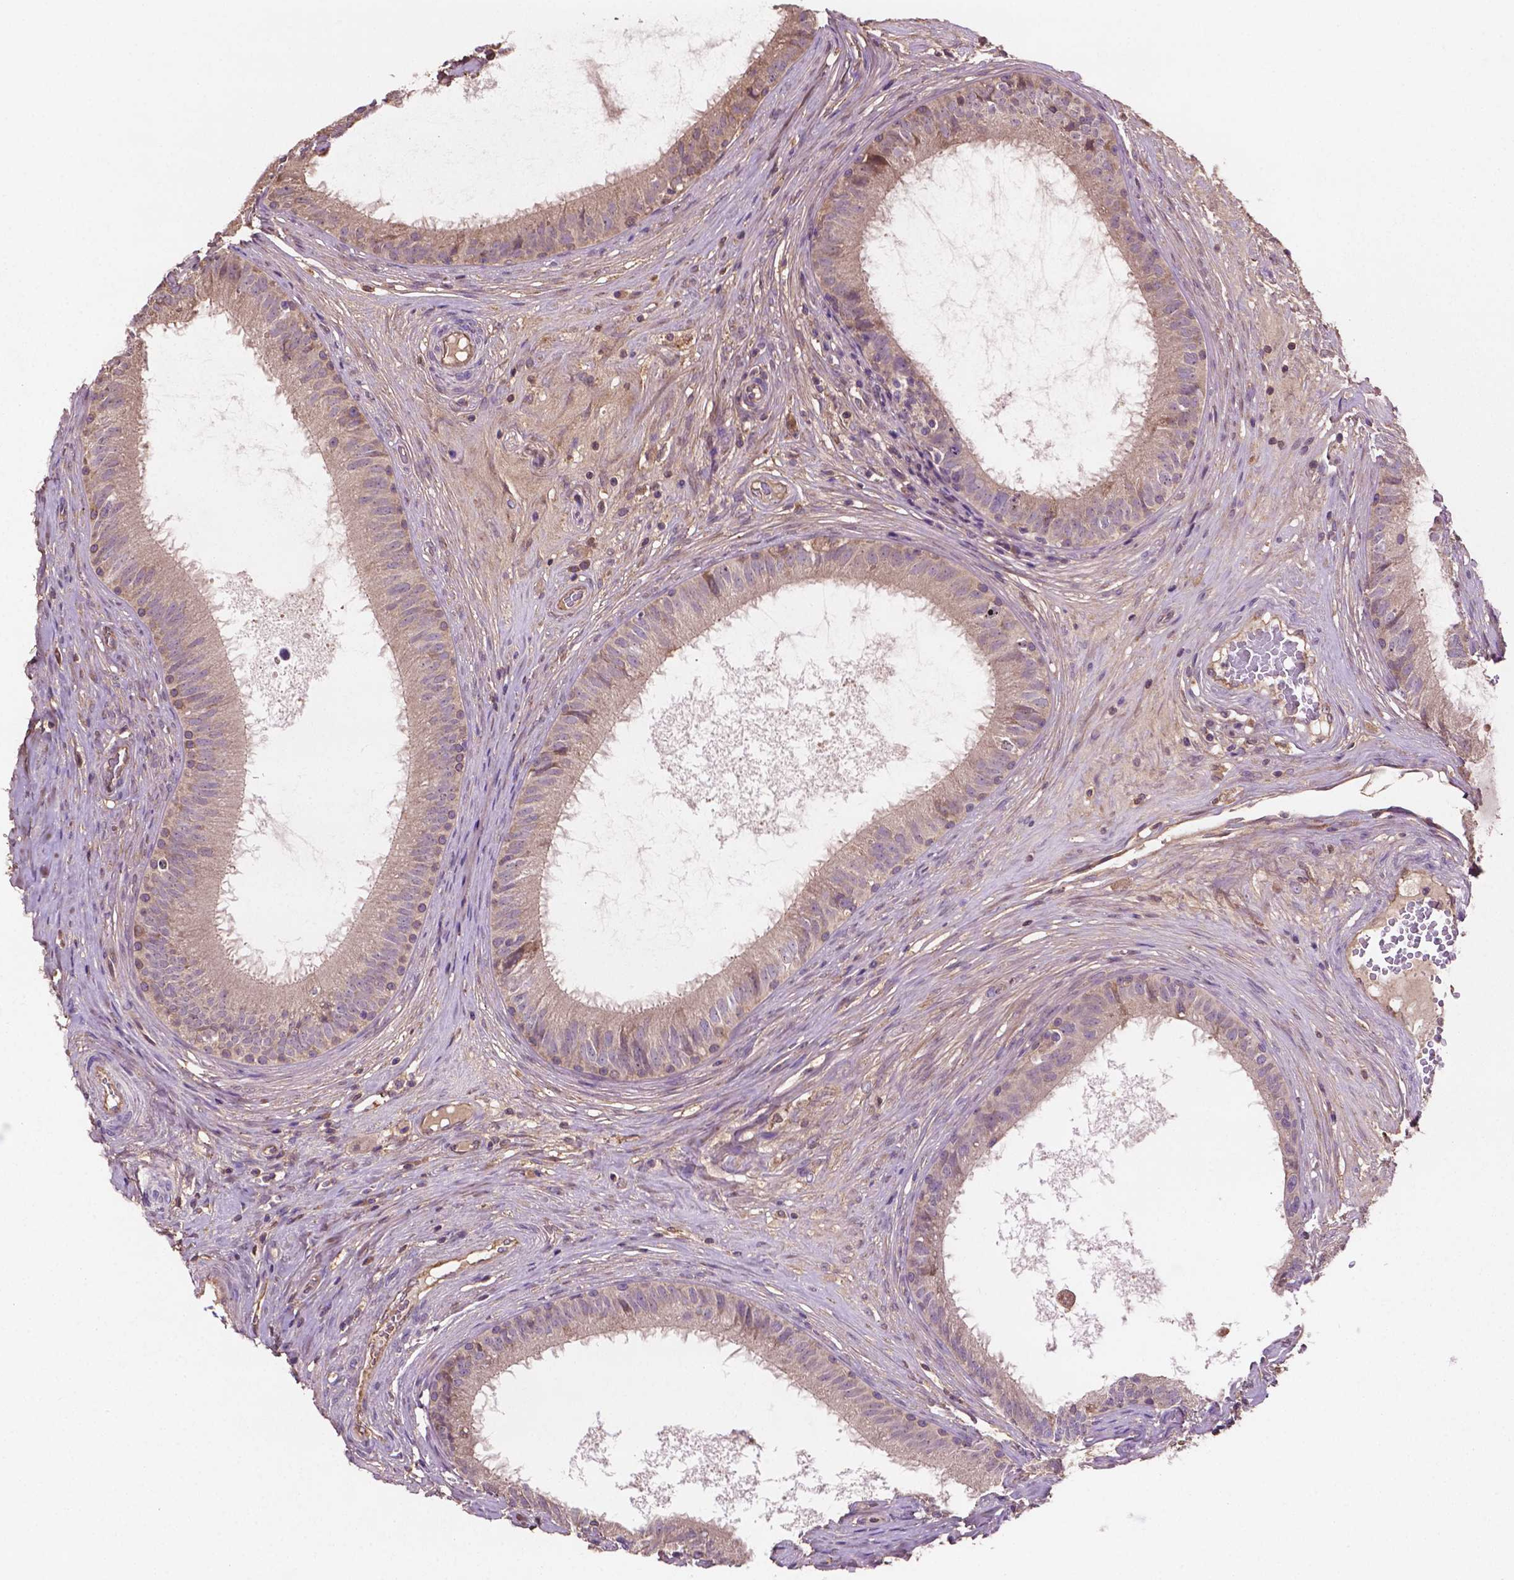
{"staining": {"intensity": "weak", "quantity": "25%-75%", "location": "cytoplasmic/membranous"}, "tissue": "epididymis", "cell_type": "Glandular cells", "image_type": "normal", "snomed": [{"axis": "morphology", "description": "Normal tissue, NOS"}, {"axis": "topography", "description": "Epididymis"}], "caption": "Approximately 25%-75% of glandular cells in unremarkable human epididymis display weak cytoplasmic/membranous protein positivity as visualized by brown immunohistochemical staining.", "gene": "GJA9", "patient": {"sex": "male", "age": 59}}